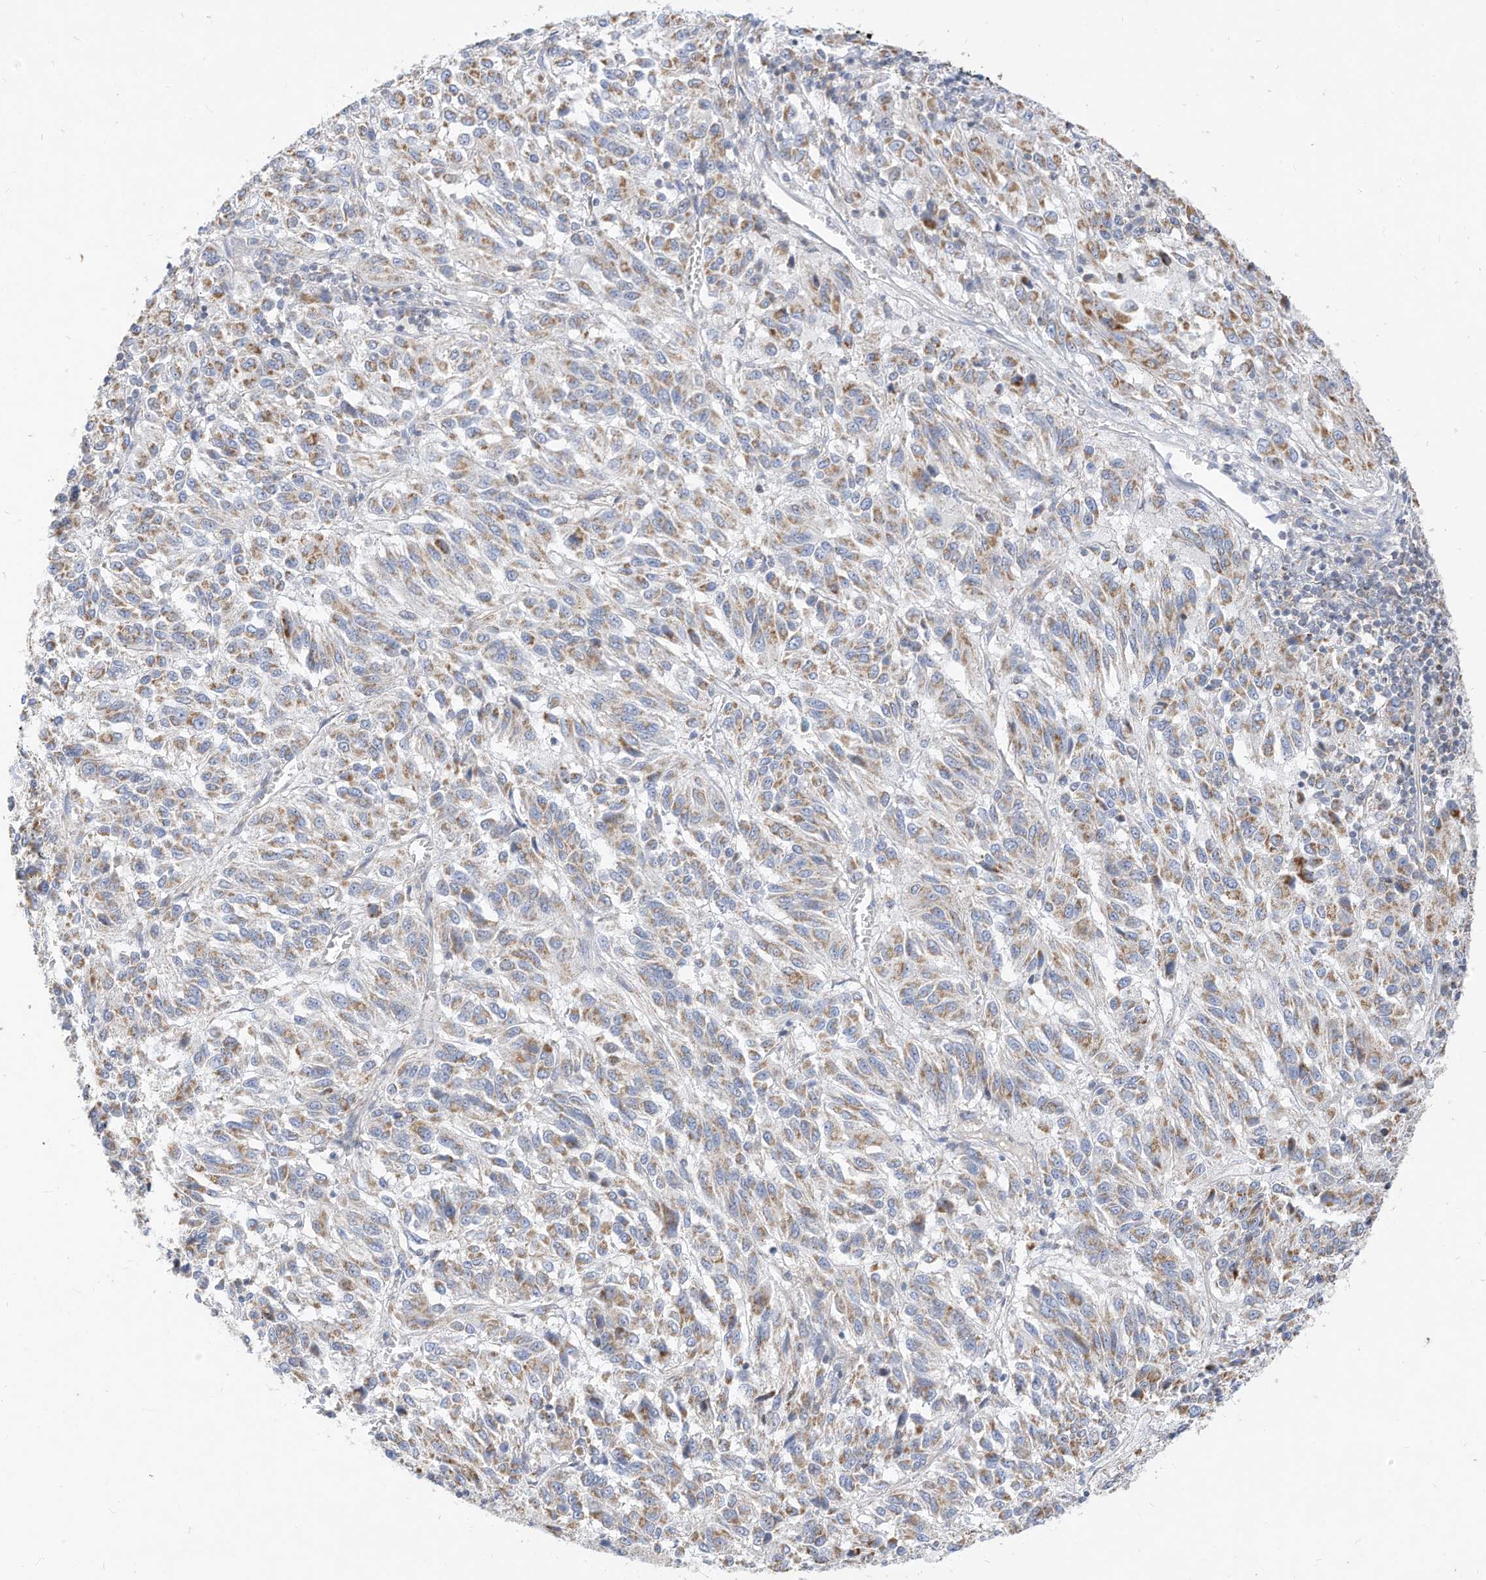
{"staining": {"intensity": "weak", "quantity": ">75%", "location": "cytoplasmic/membranous"}, "tissue": "melanoma", "cell_type": "Tumor cells", "image_type": "cancer", "snomed": [{"axis": "morphology", "description": "Malignant melanoma, Metastatic site"}, {"axis": "topography", "description": "Lung"}], "caption": "Immunohistochemical staining of human melanoma reveals weak cytoplasmic/membranous protein positivity in about >75% of tumor cells.", "gene": "RHOH", "patient": {"sex": "male", "age": 64}}